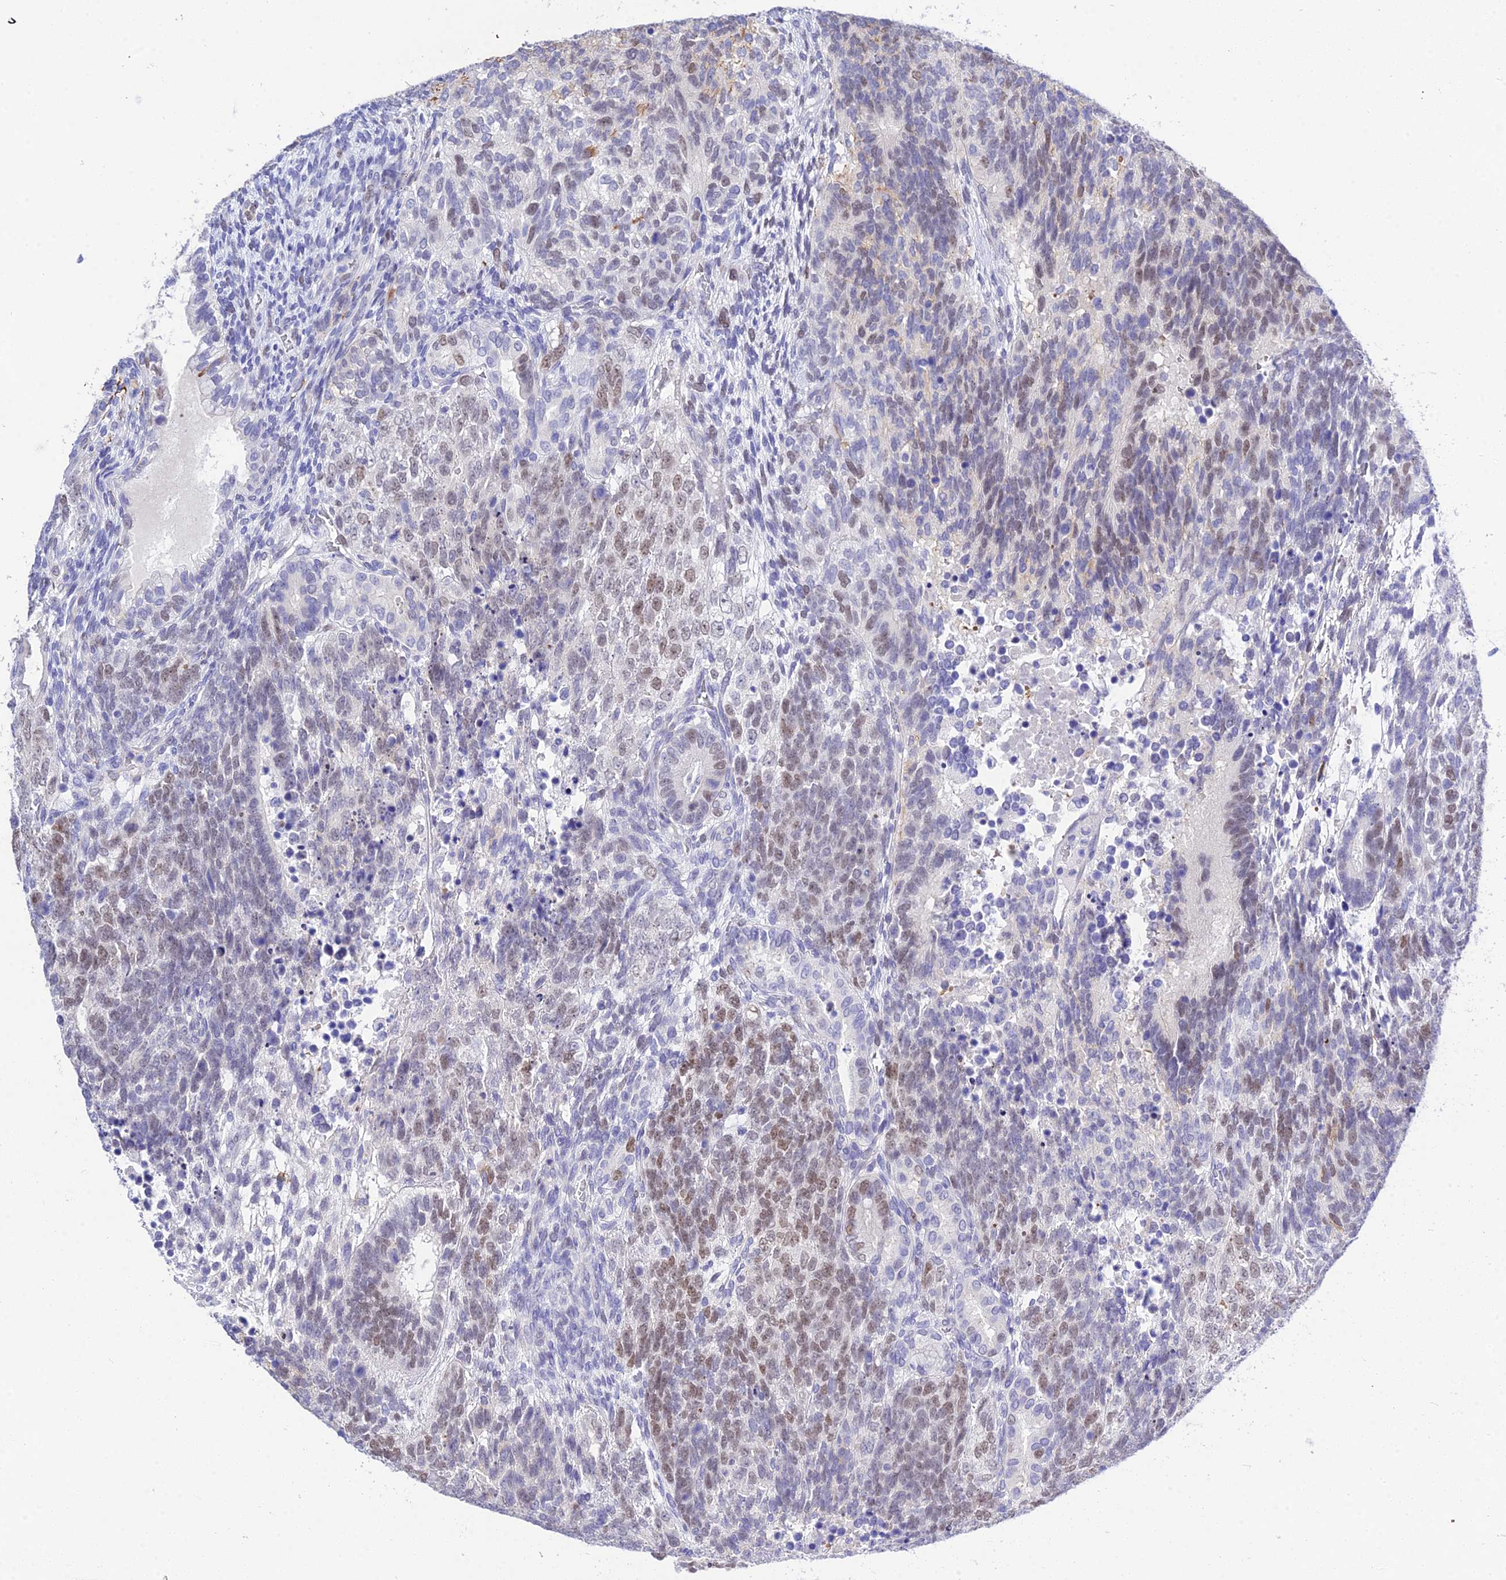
{"staining": {"intensity": "moderate", "quantity": "25%-75%", "location": "nuclear"}, "tissue": "testis cancer", "cell_type": "Tumor cells", "image_type": "cancer", "snomed": [{"axis": "morphology", "description": "Carcinoma, Embryonal, NOS"}, {"axis": "topography", "description": "Testis"}], "caption": "An IHC image of tumor tissue is shown. Protein staining in brown shows moderate nuclear positivity in testis cancer within tumor cells. (brown staining indicates protein expression, while blue staining denotes nuclei).", "gene": "DEFB107A", "patient": {"sex": "male", "age": 23}}